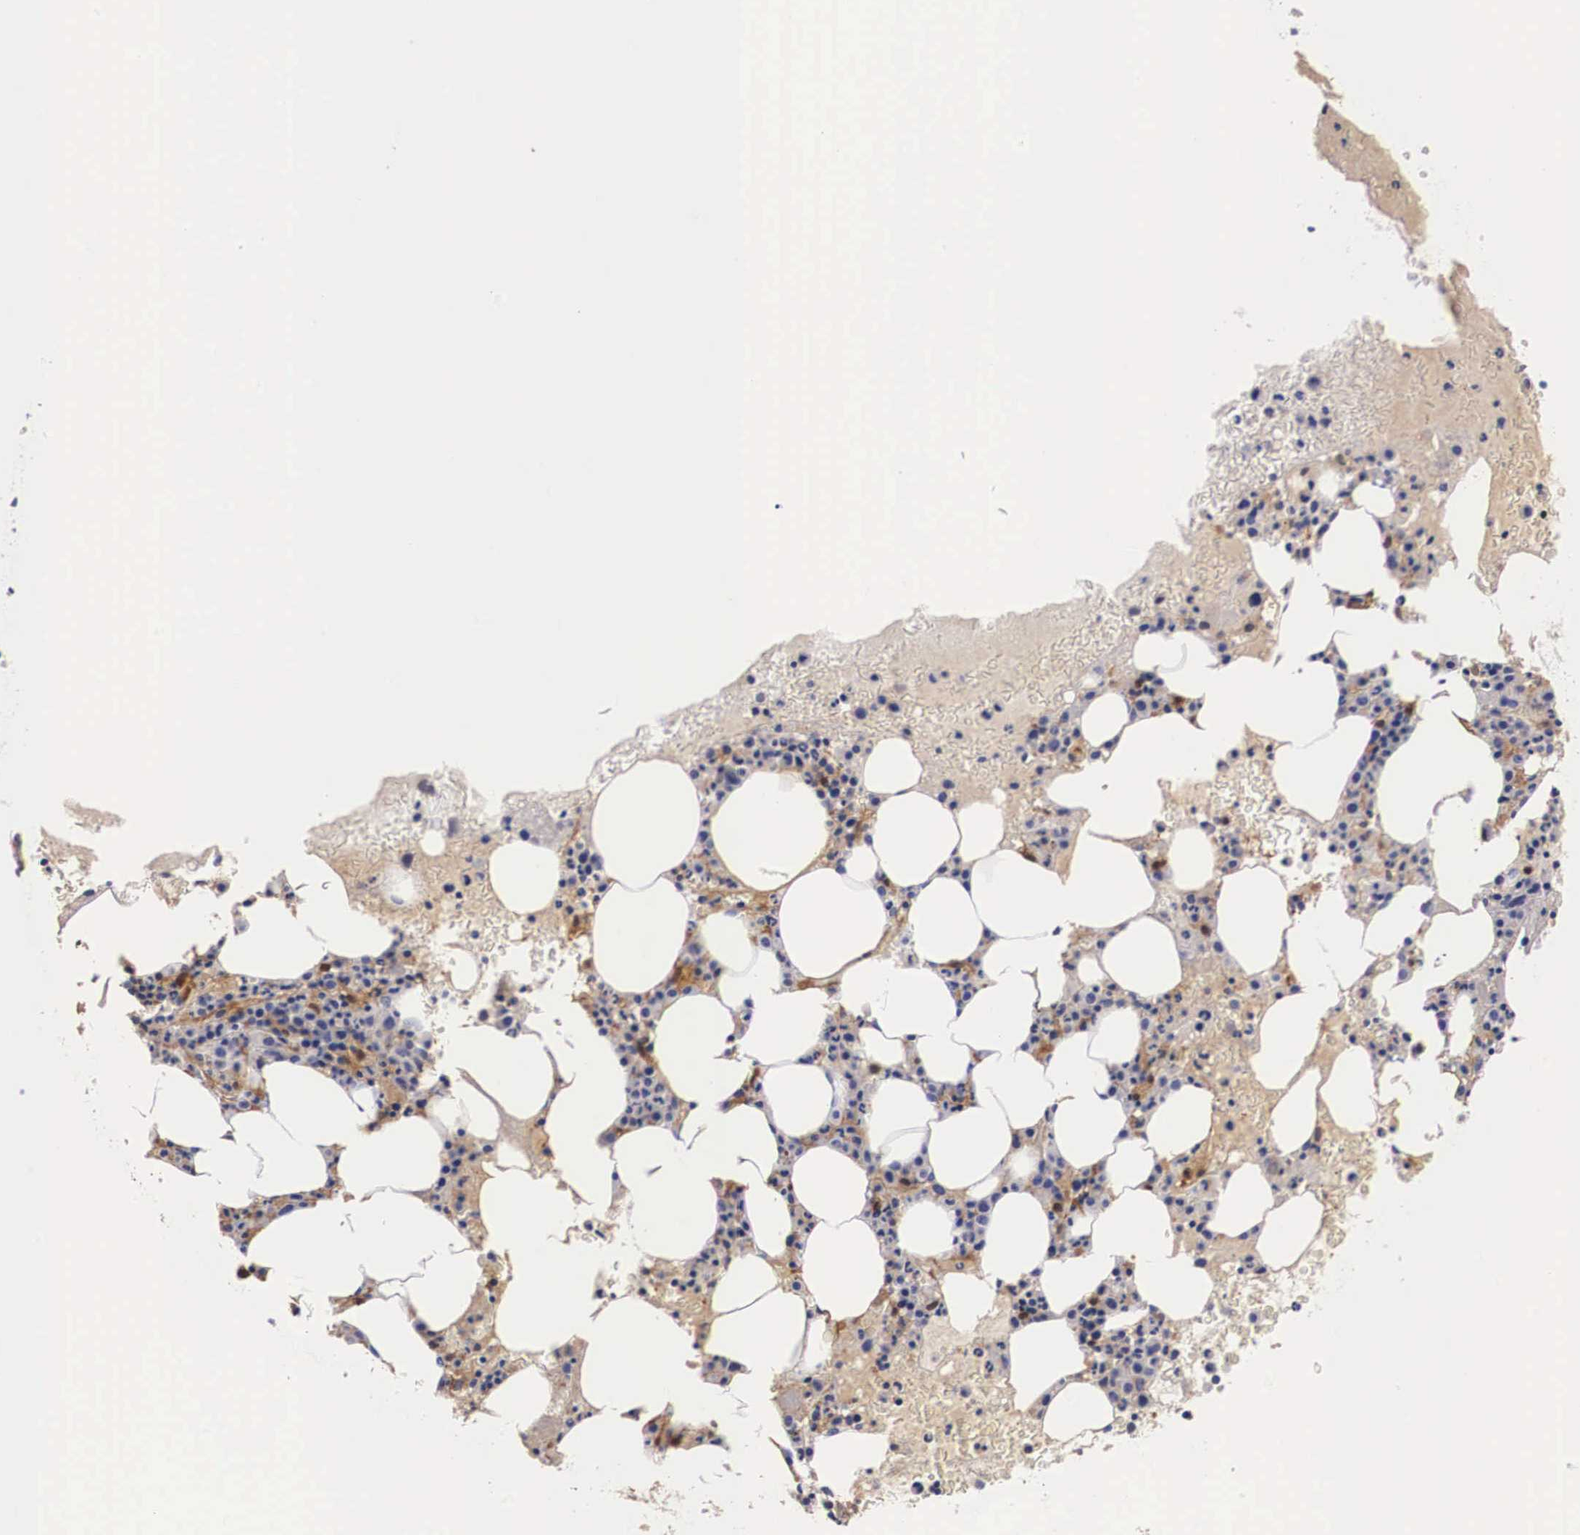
{"staining": {"intensity": "moderate", "quantity": "<25%", "location": "cytoplasmic/membranous,nuclear"}, "tissue": "bone marrow", "cell_type": "Hematopoietic cells", "image_type": "normal", "snomed": [{"axis": "morphology", "description": "Normal tissue, NOS"}, {"axis": "topography", "description": "Bone marrow"}], "caption": "DAB immunohistochemical staining of normal bone marrow displays moderate cytoplasmic/membranous,nuclear protein staining in approximately <25% of hematopoietic cells.", "gene": "RENBP", "patient": {"sex": "female", "age": 88}}